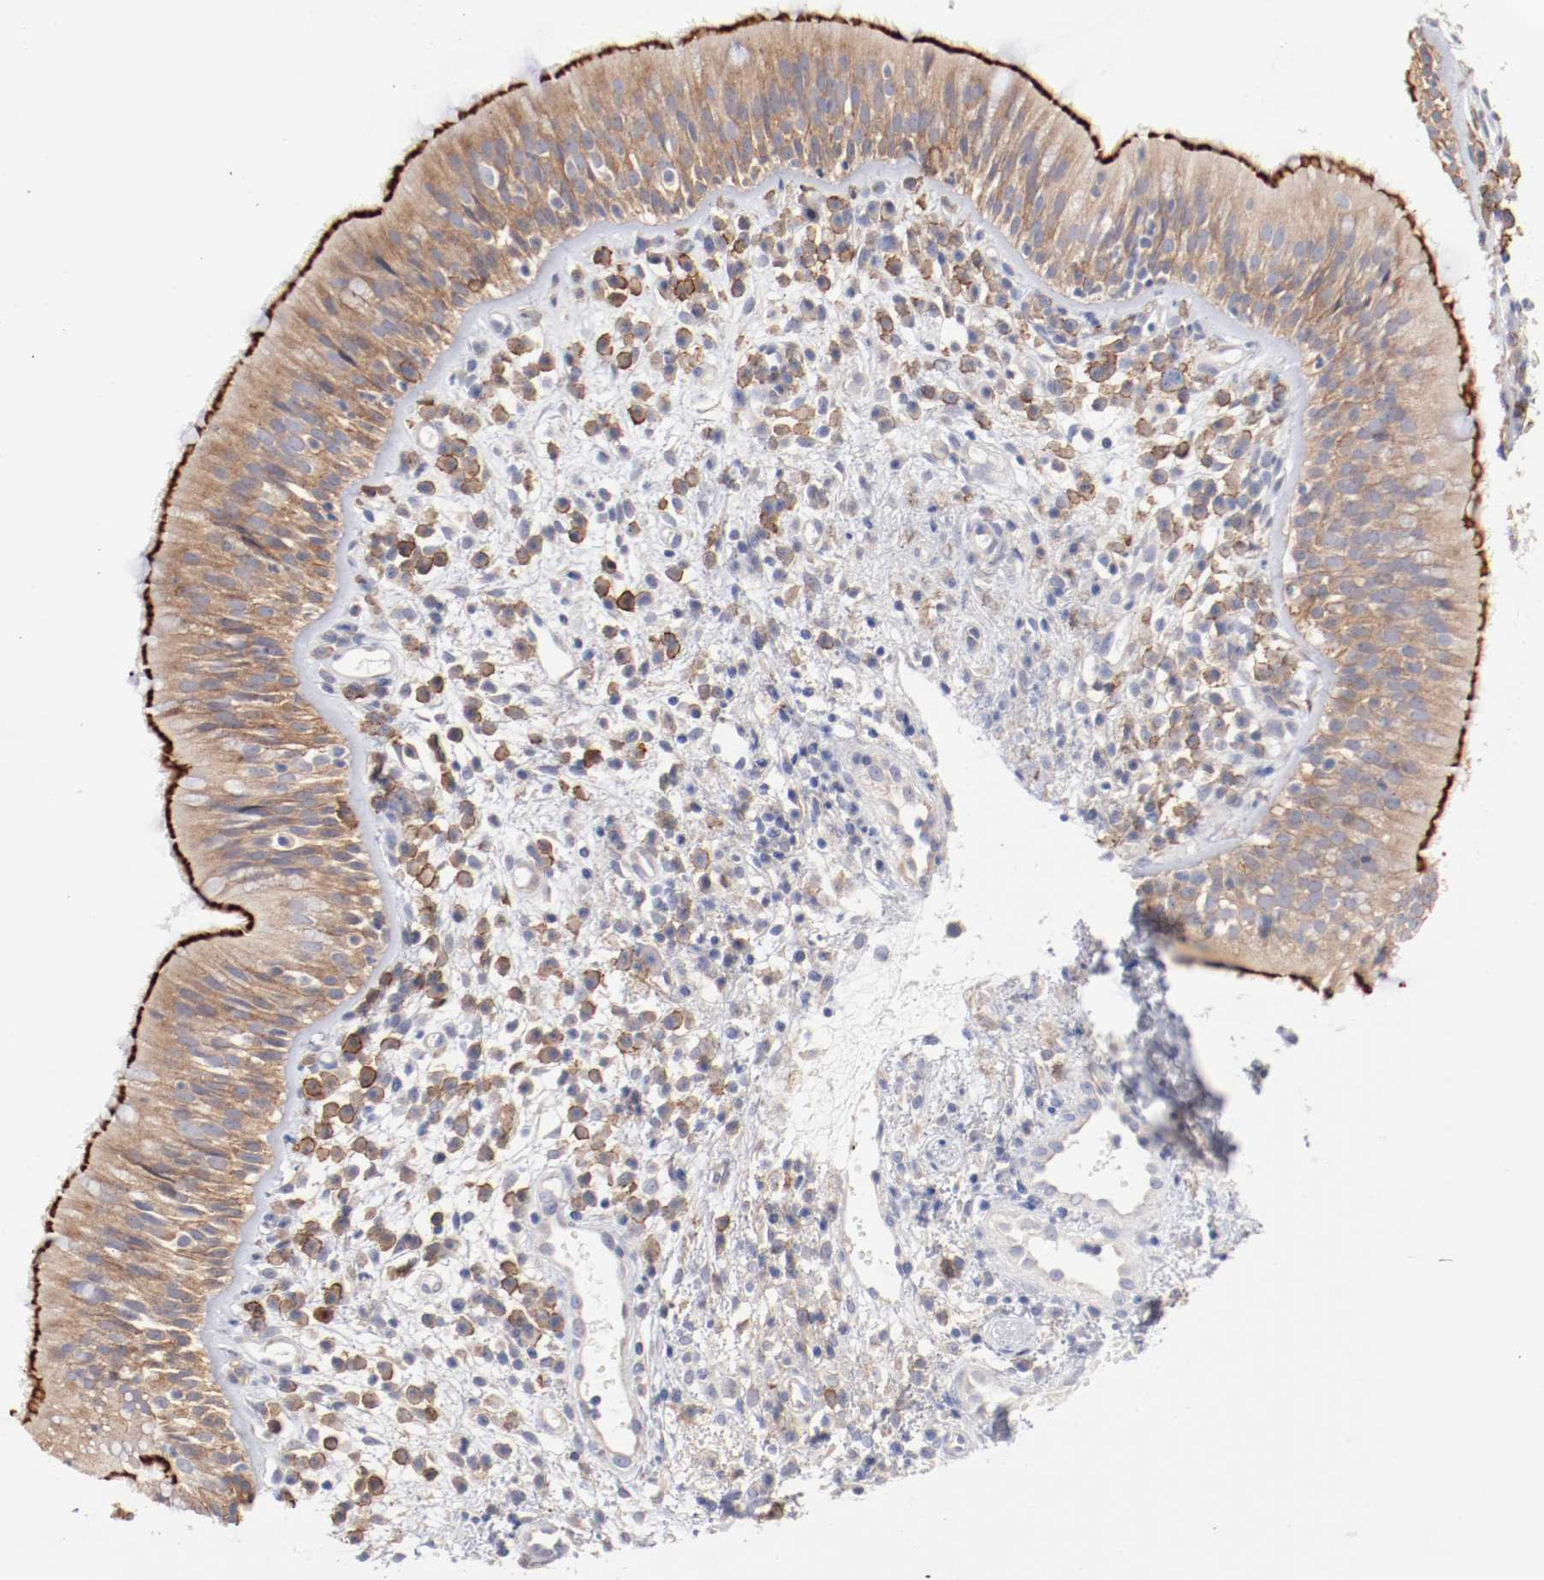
{"staining": {"intensity": "moderate", "quantity": ">75%", "location": "cytoplasmic/membranous"}, "tissue": "nasopharynx", "cell_type": "Respiratory epithelial cells", "image_type": "normal", "snomed": [{"axis": "morphology", "description": "Normal tissue, NOS"}, {"axis": "morphology", "description": "Inflammation, NOS"}, {"axis": "morphology", "description": "Malignant melanoma, Metastatic site"}, {"axis": "topography", "description": "Nasopharynx"}], "caption": "Respiratory epithelial cells reveal medium levels of moderate cytoplasmic/membranous expression in about >75% of cells in unremarkable nasopharynx. Immunohistochemistry (ihc) stains the protein of interest in brown and the nuclei are stained blue.", "gene": "SETD3", "patient": {"sex": "female", "age": 55}}